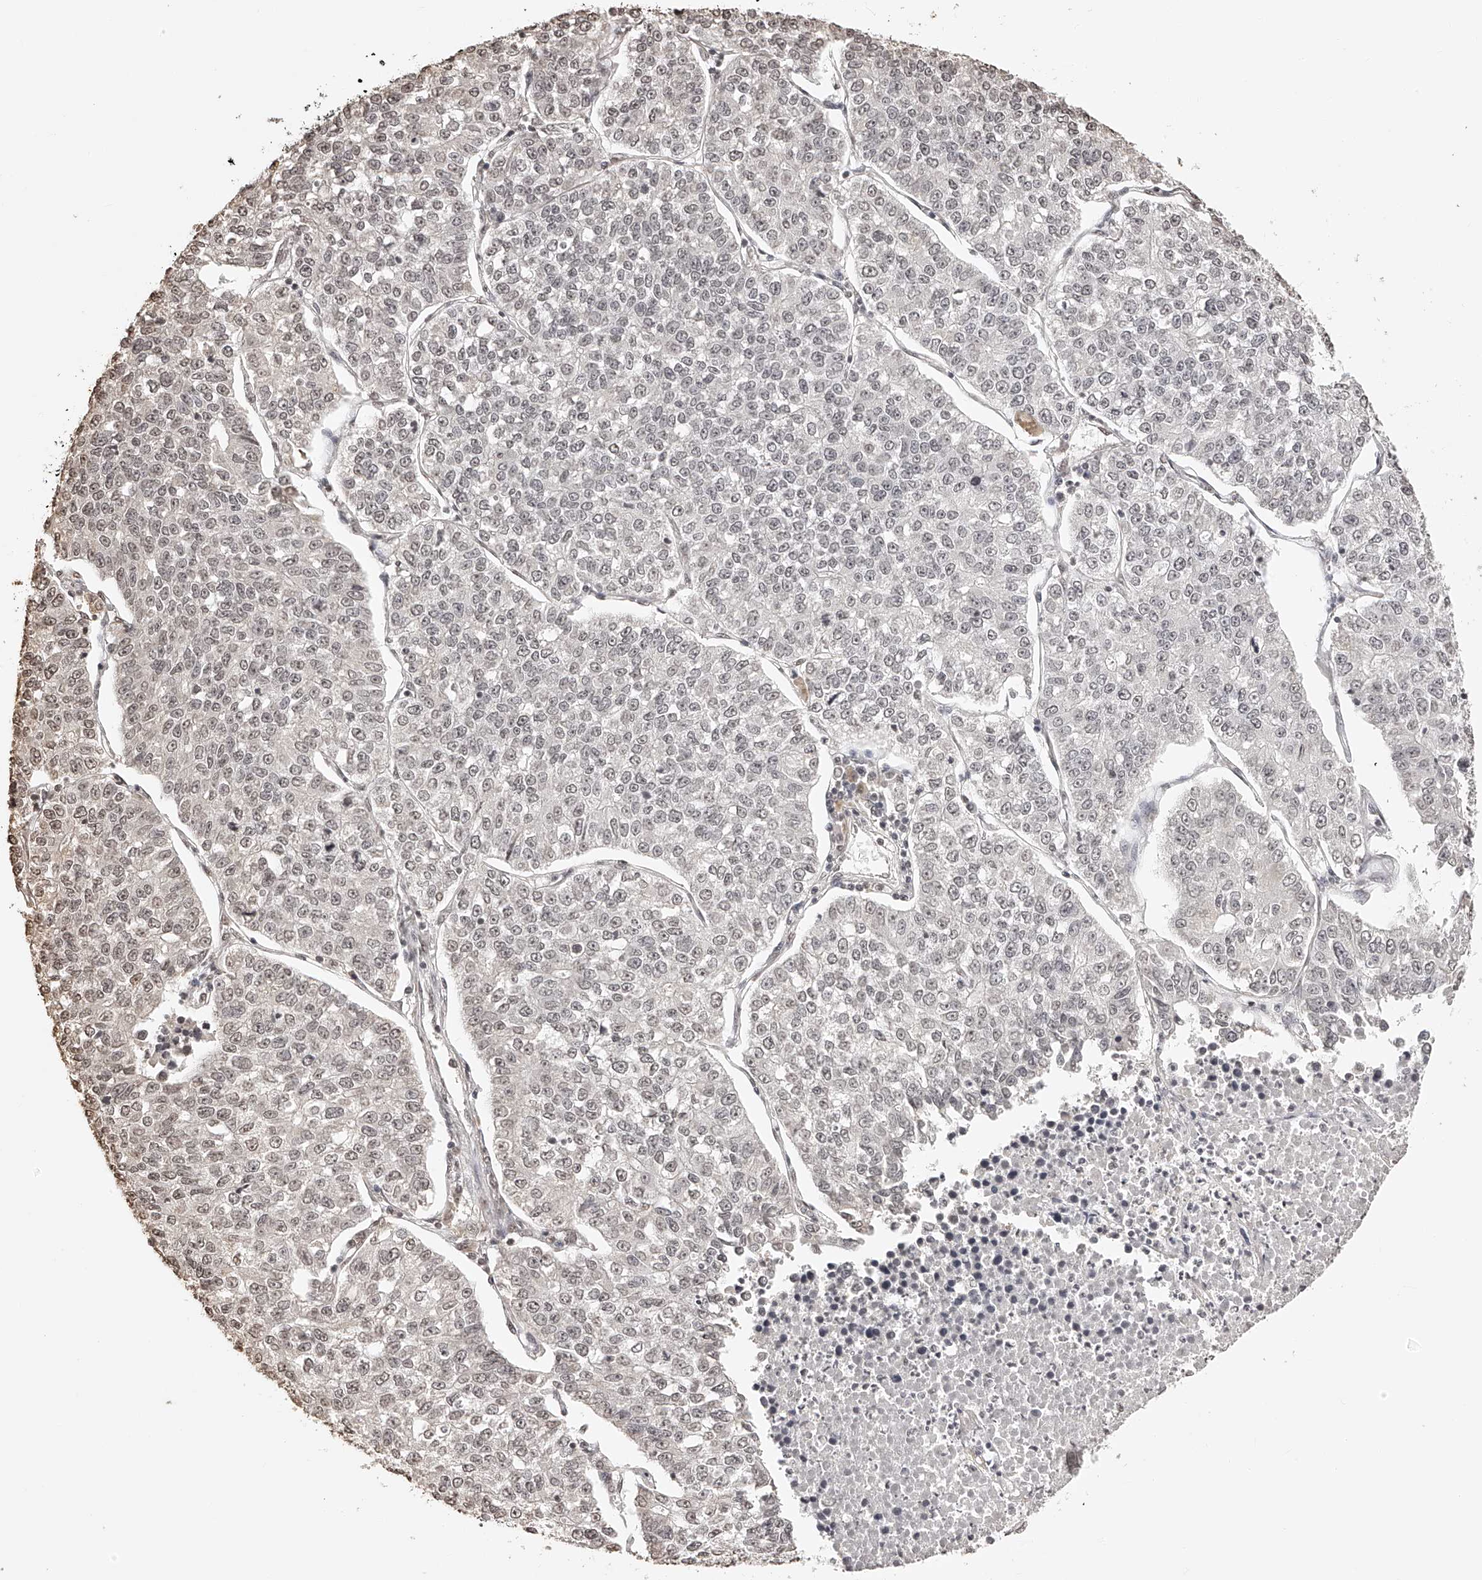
{"staining": {"intensity": "weak", "quantity": ">75%", "location": "nuclear"}, "tissue": "lung cancer", "cell_type": "Tumor cells", "image_type": "cancer", "snomed": [{"axis": "morphology", "description": "Adenocarcinoma, NOS"}, {"axis": "topography", "description": "Lung"}], "caption": "Lung cancer (adenocarcinoma) stained with IHC exhibits weak nuclear staining in approximately >75% of tumor cells.", "gene": "ZNF503", "patient": {"sex": "male", "age": 49}}